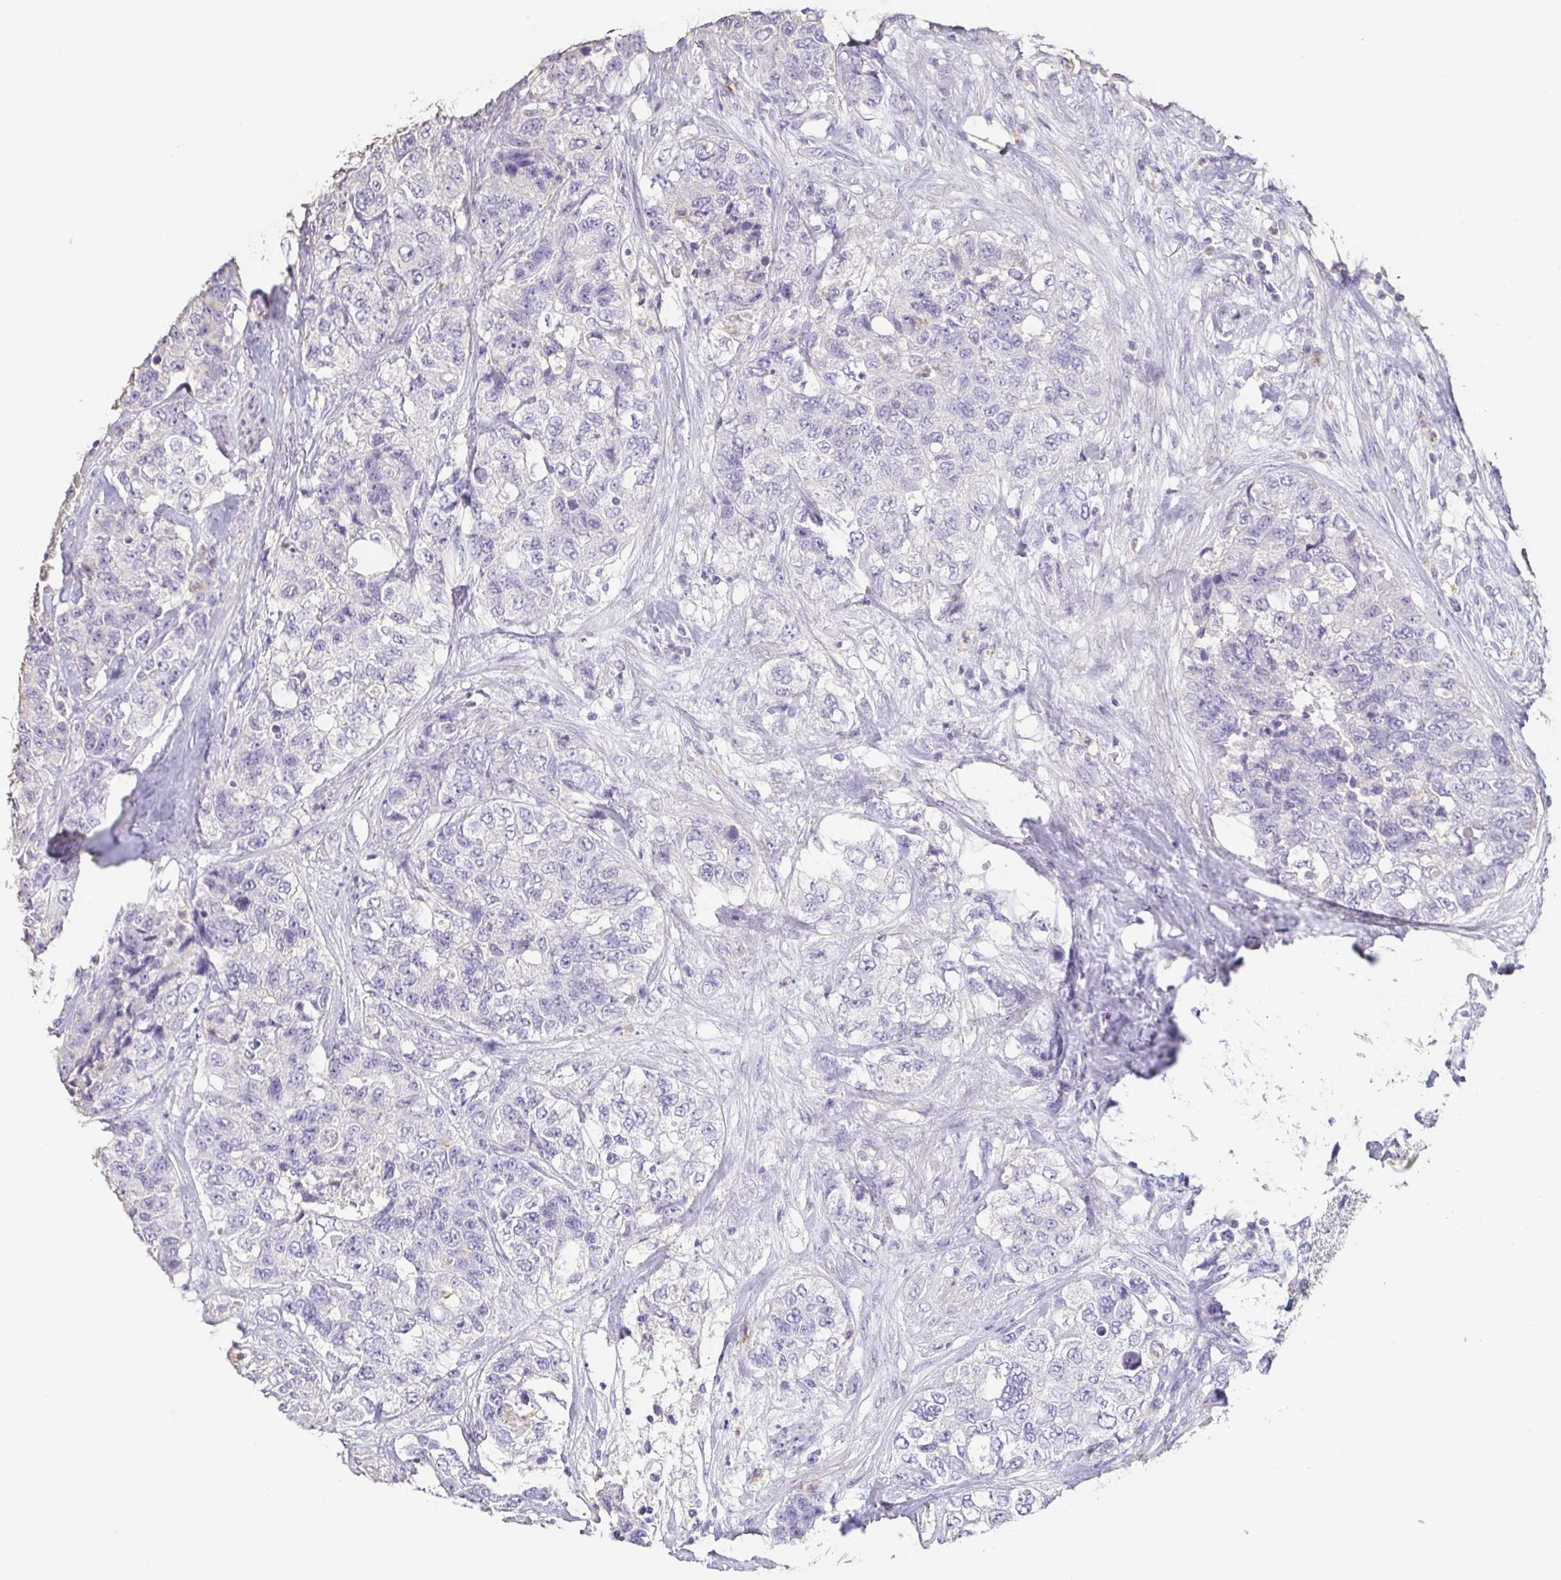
{"staining": {"intensity": "negative", "quantity": "none", "location": "none"}, "tissue": "urothelial cancer", "cell_type": "Tumor cells", "image_type": "cancer", "snomed": [{"axis": "morphology", "description": "Urothelial carcinoma, High grade"}, {"axis": "topography", "description": "Urinary bladder"}], "caption": "Tumor cells show no significant positivity in urothelial cancer. The staining is performed using DAB brown chromogen with nuclei counter-stained in using hematoxylin.", "gene": "BPIFA2", "patient": {"sex": "female", "age": 78}}